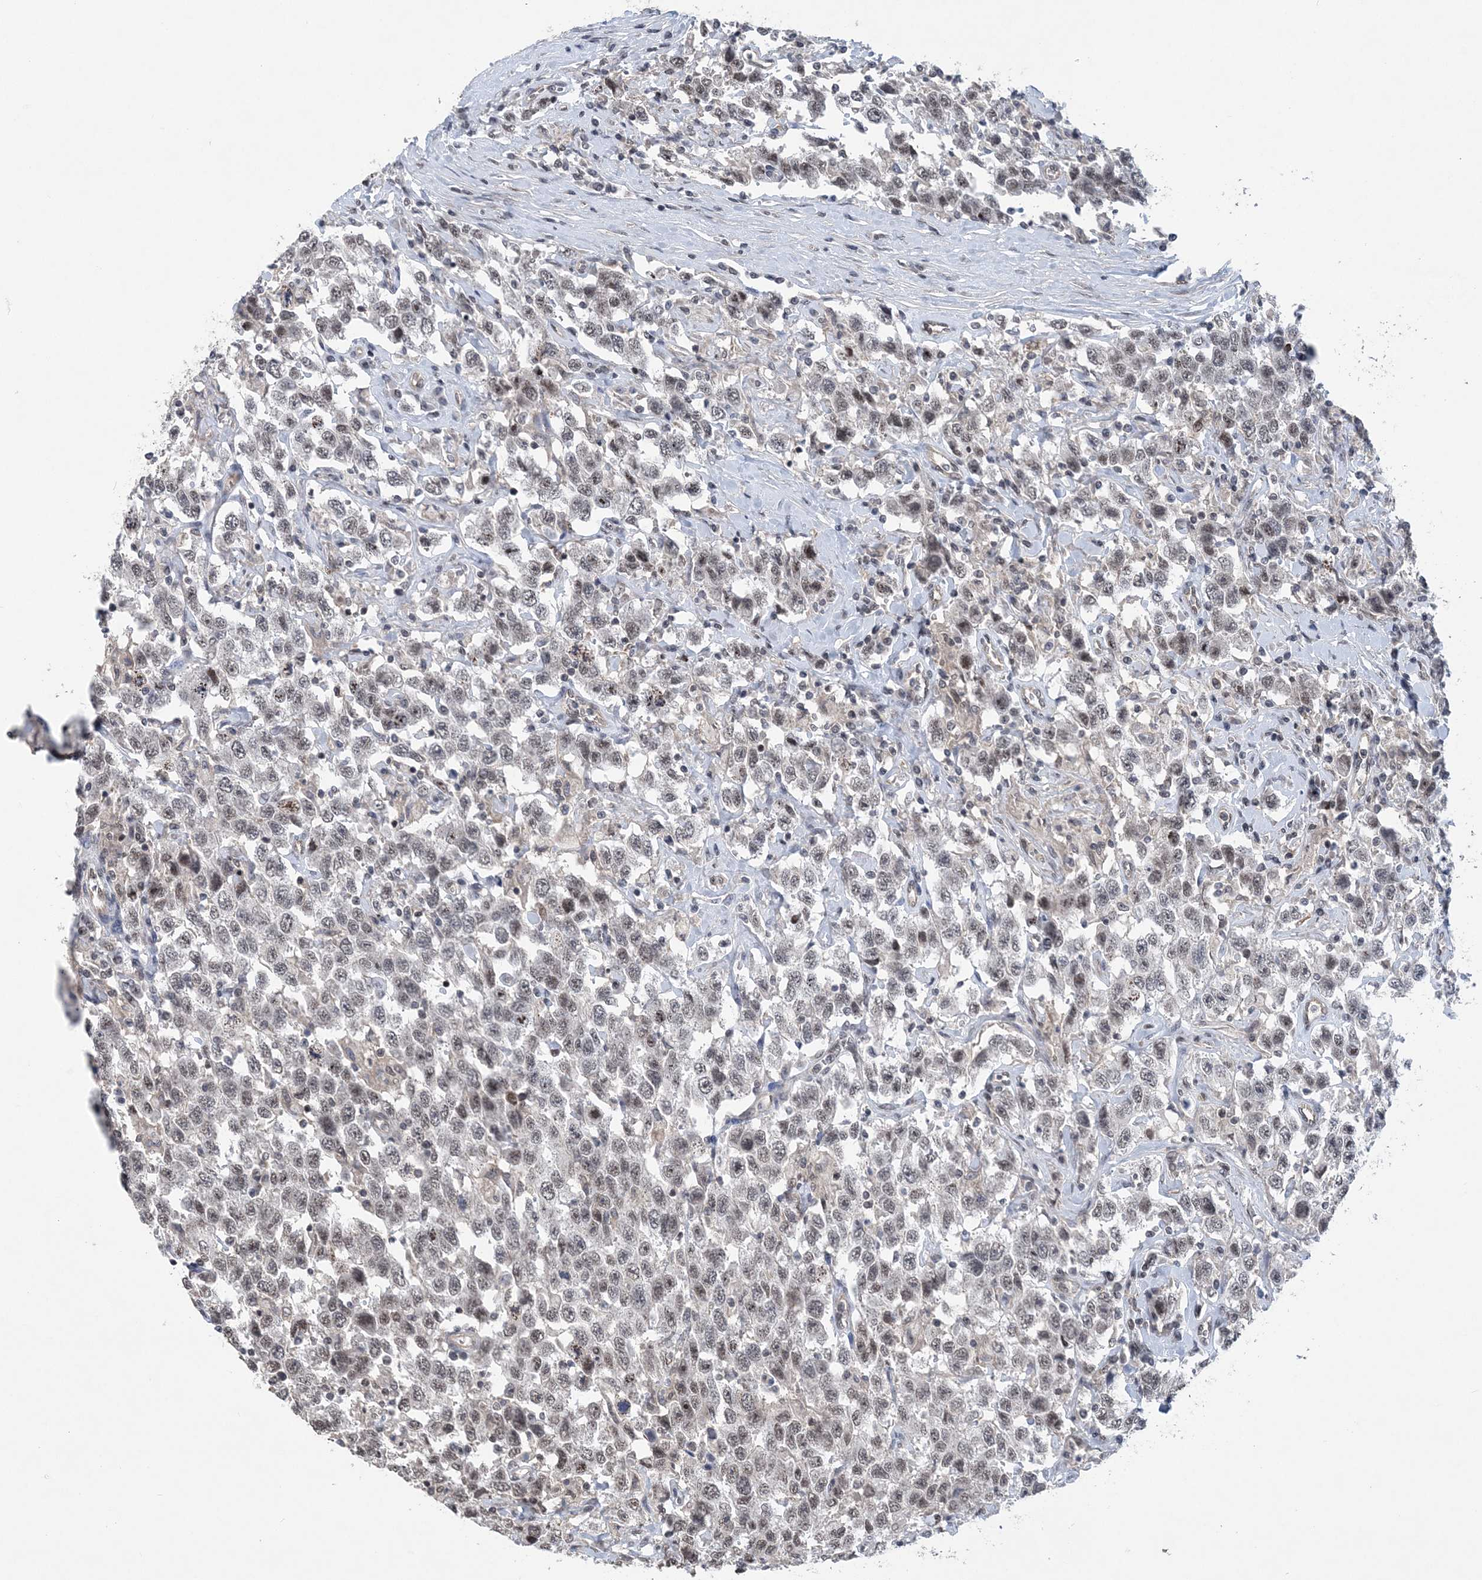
{"staining": {"intensity": "weak", "quantity": ">75%", "location": "nuclear"}, "tissue": "testis cancer", "cell_type": "Tumor cells", "image_type": "cancer", "snomed": [{"axis": "morphology", "description": "Seminoma, NOS"}, {"axis": "topography", "description": "Testis"}], "caption": "A histopathology image showing weak nuclear staining in approximately >75% of tumor cells in testis seminoma, as visualized by brown immunohistochemical staining.", "gene": "CCDC152", "patient": {"sex": "male", "age": 41}}